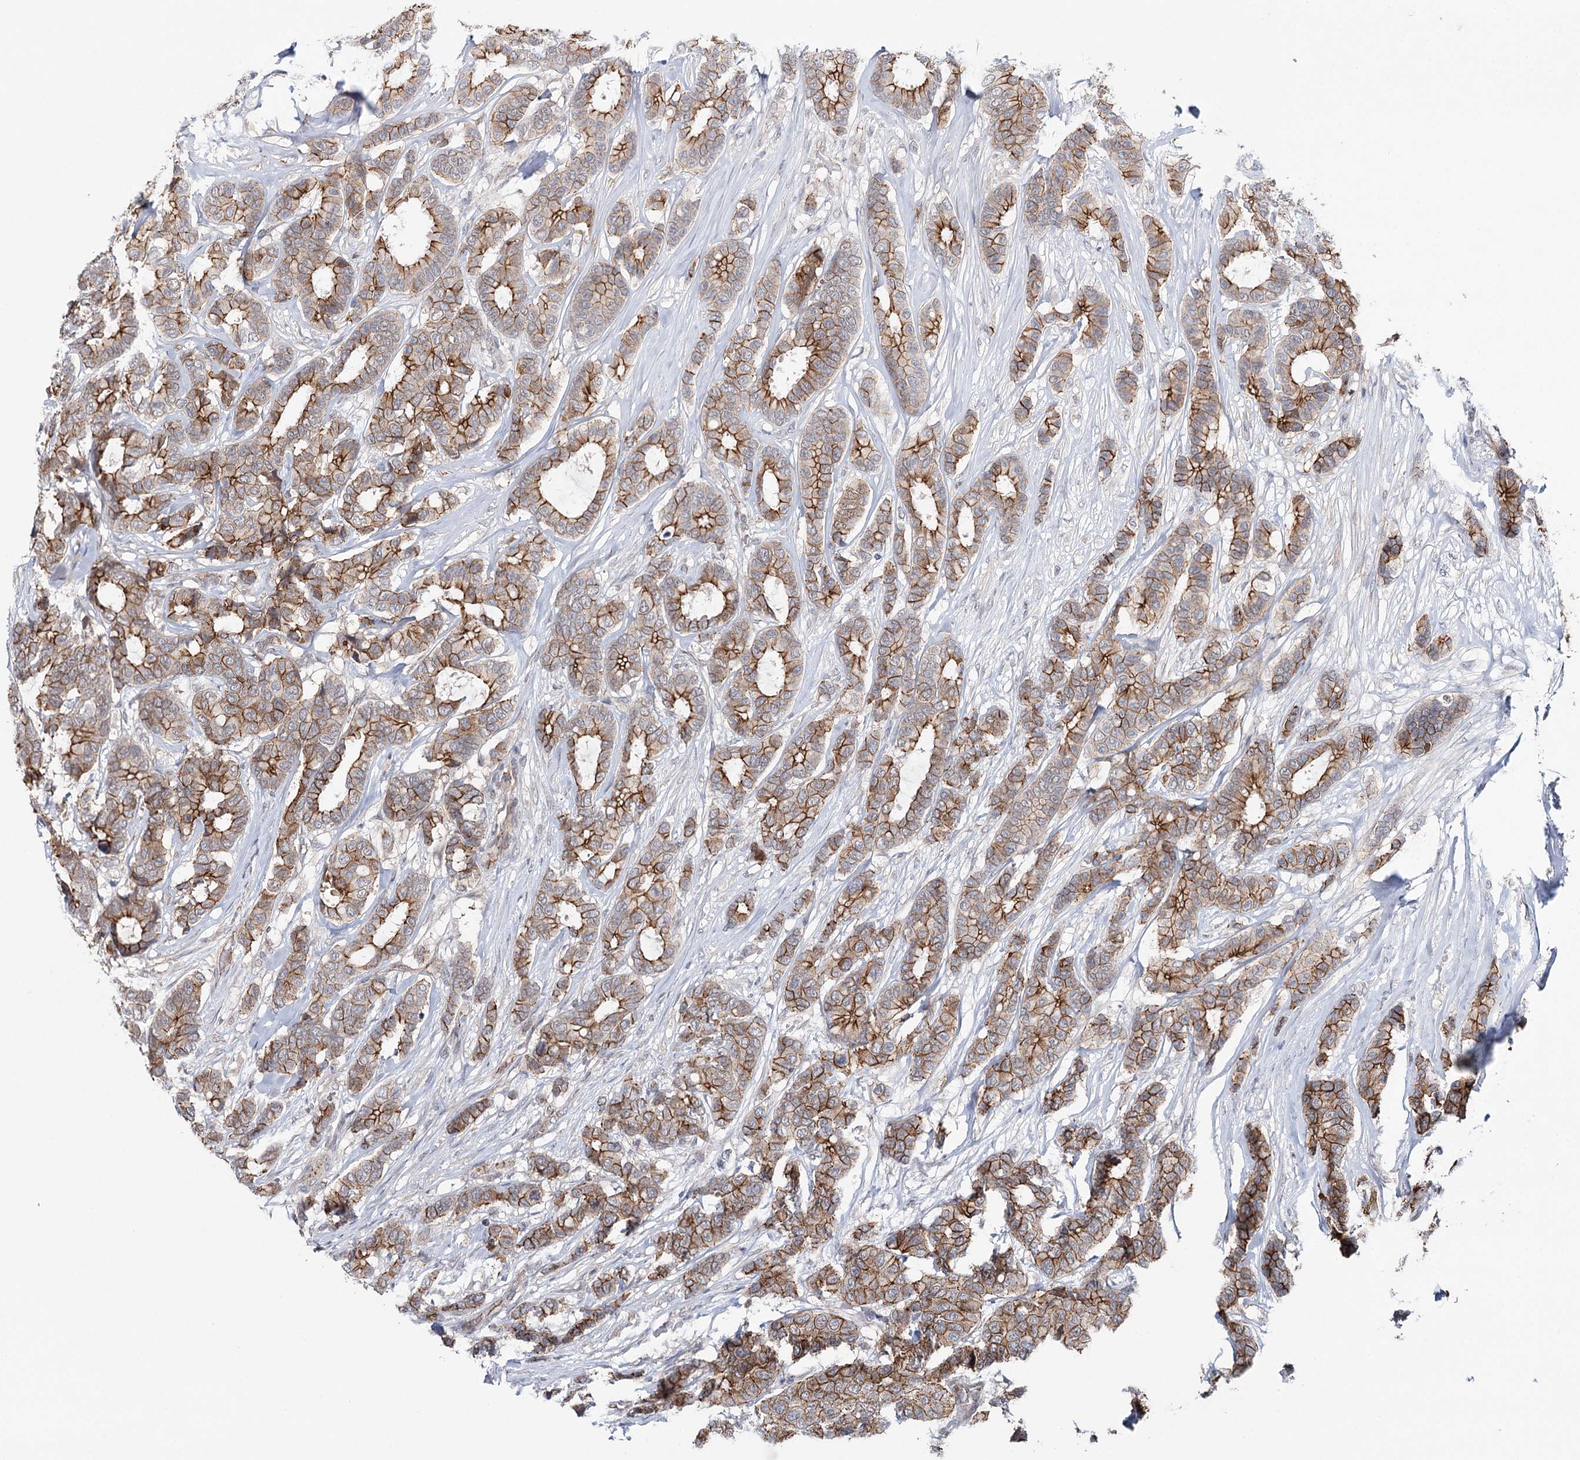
{"staining": {"intensity": "moderate", "quantity": ">75%", "location": "cytoplasmic/membranous"}, "tissue": "breast cancer", "cell_type": "Tumor cells", "image_type": "cancer", "snomed": [{"axis": "morphology", "description": "Duct carcinoma"}, {"axis": "topography", "description": "Breast"}], "caption": "Invasive ductal carcinoma (breast) stained with a protein marker shows moderate staining in tumor cells.", "gene": "PKP4", "patient": {"sex": "female", "age": 87}}